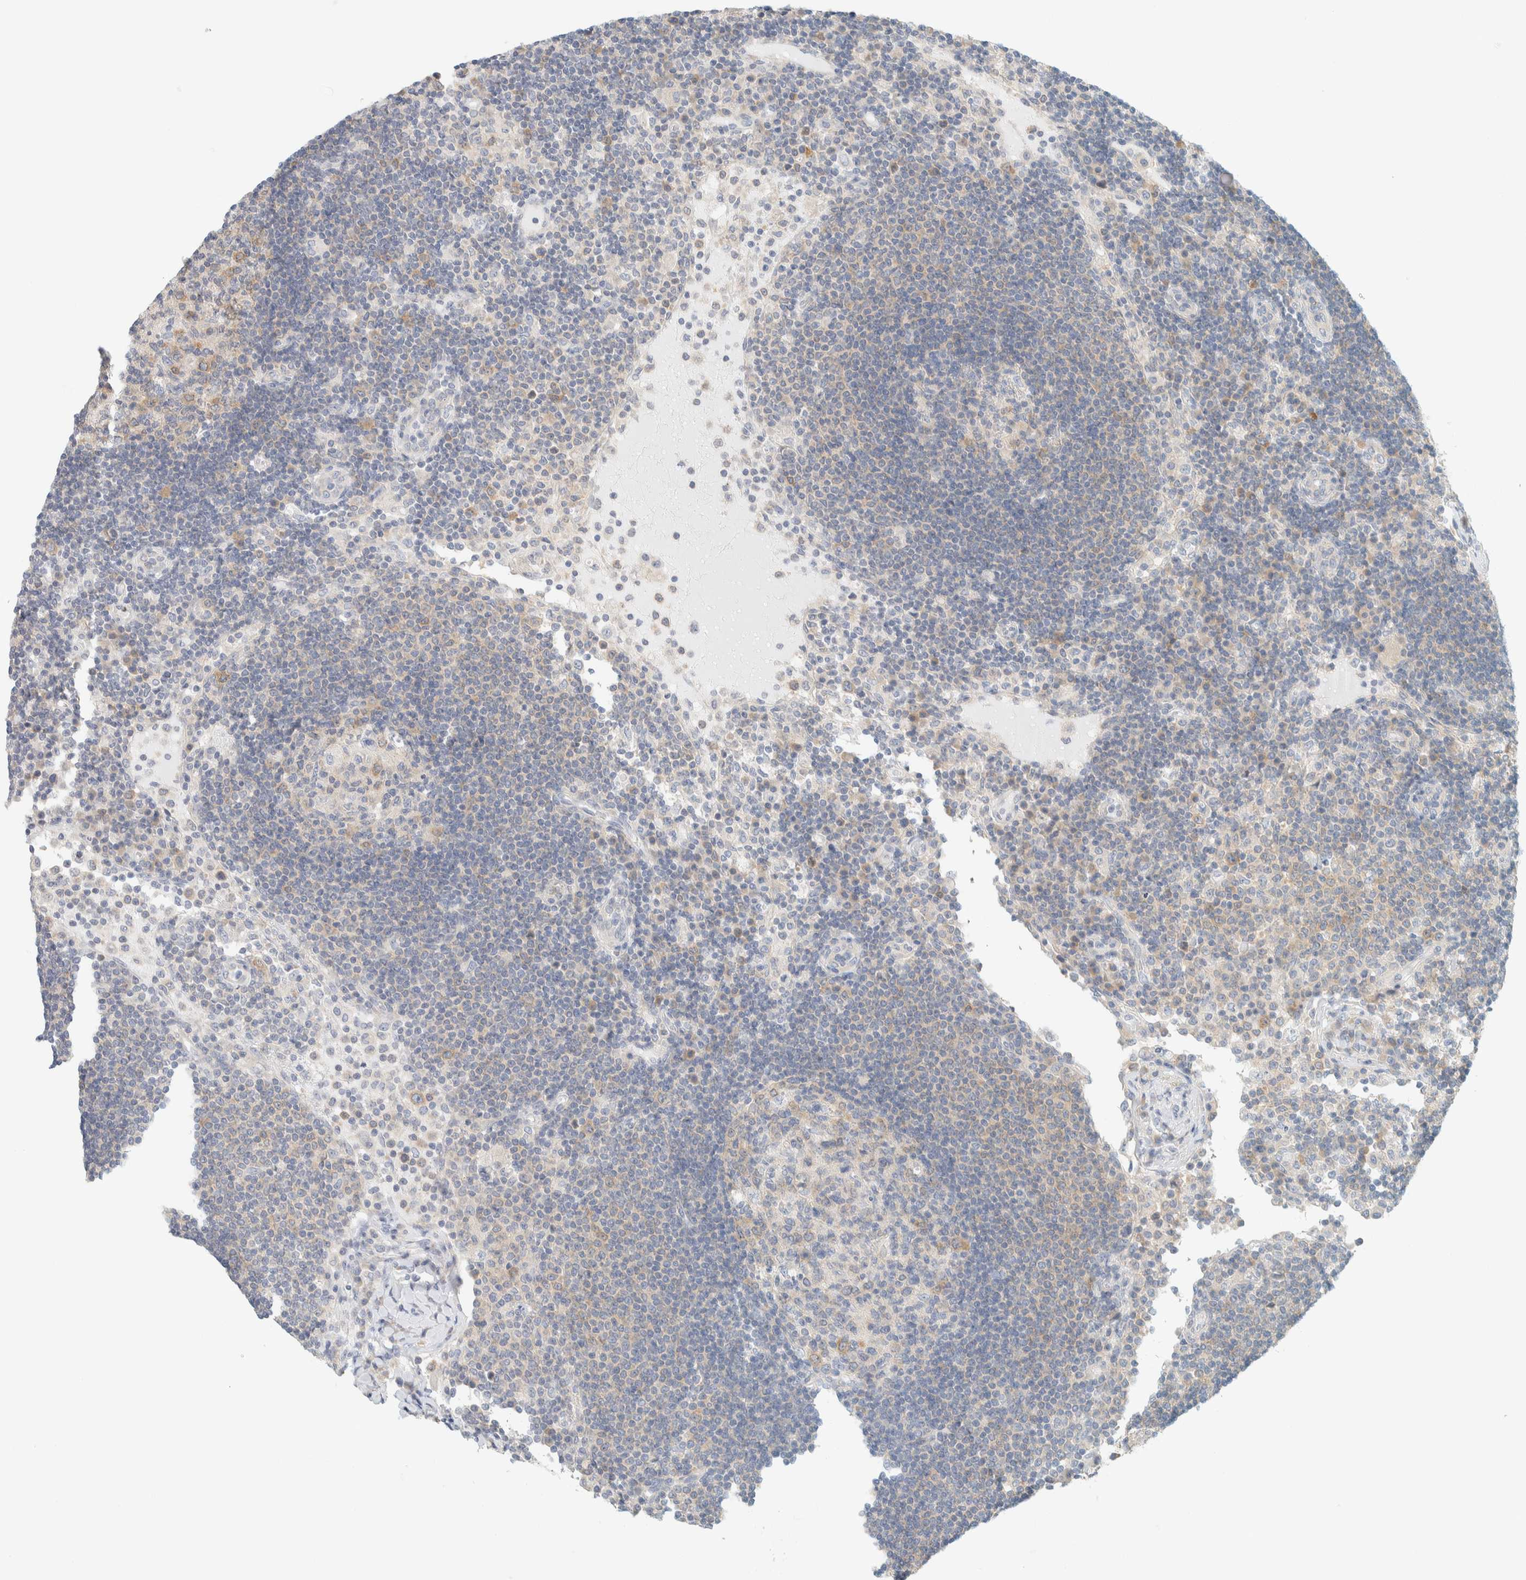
{"staining": {"intensity": "weak", "quantity": ">75%", "location": "cytoplasmic/membranous"}, "tissue": "lymph node", "cell_type": "Germinal center cells", "image_type": "normal", "snomed": [{"axis": "morphology", "description": "Normal tissue, NOS"}, {"axis": "topography", "description": "Lymph node"}], "caption": "Germinal center cells show low levels of weak cytoplasmic/membranous expression in approximately >75% of cells in unremarkable human lymph node. The staining was performed using DAB (3,3'-diaminobenzidine), with brown indicating positive protein expression. Nuclei are stained blue with hematoxylin.", "gene": "AARSD1", "patient": {"sex": "female", "age": 53}}